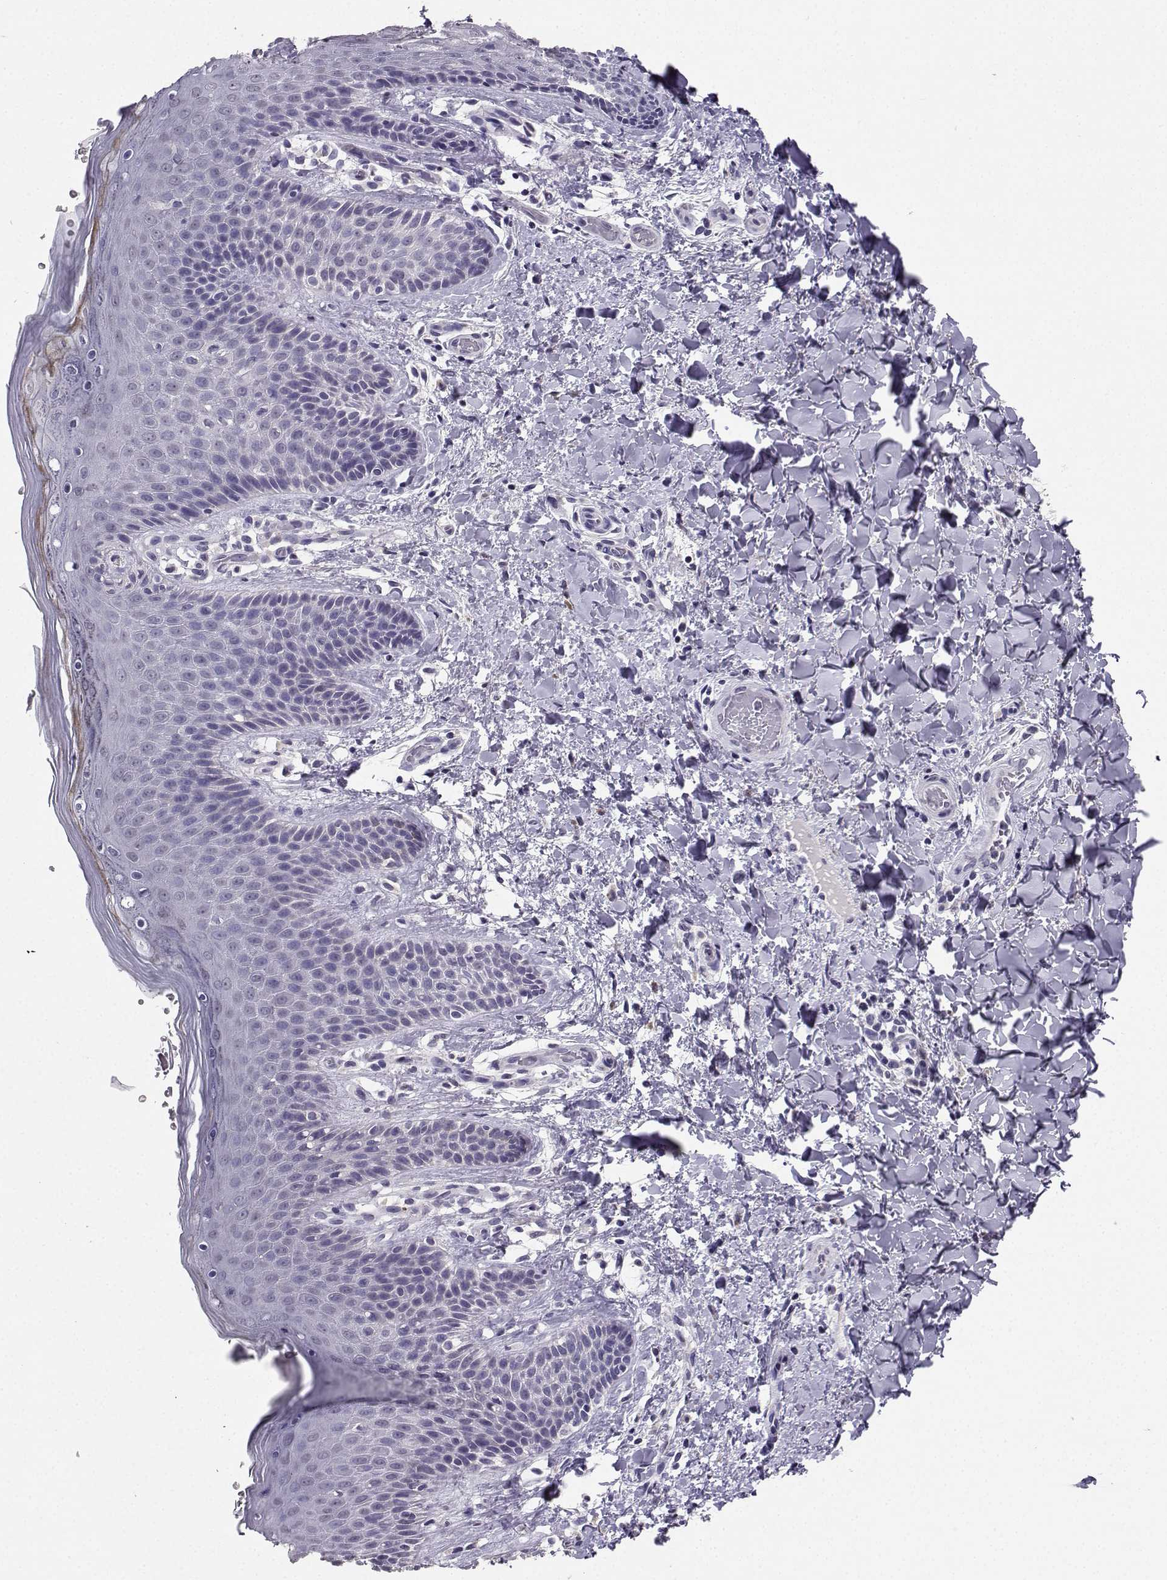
{"staining": {"intensity": "negative", "quantity": "none", "location": "none"}, "tissue": "skin", "cell_type": "Epidermal cells", "image_type": "normal", "snomed": [{"axis": "morphology", "description": "Normal tissue, NOS"}, {"axis": "topography", "description": "Anal"}], "caption": "Immunohistochemistry (IHC) of normal skin shows no expression in epidermal cells. (DAB (3,3'-diaminobenzidine) immunohistochemistry visualized using brightfield microscopy, high magnification).", "gene": "SPAG11A", "patient": {"sex": "male", "age": 36}}